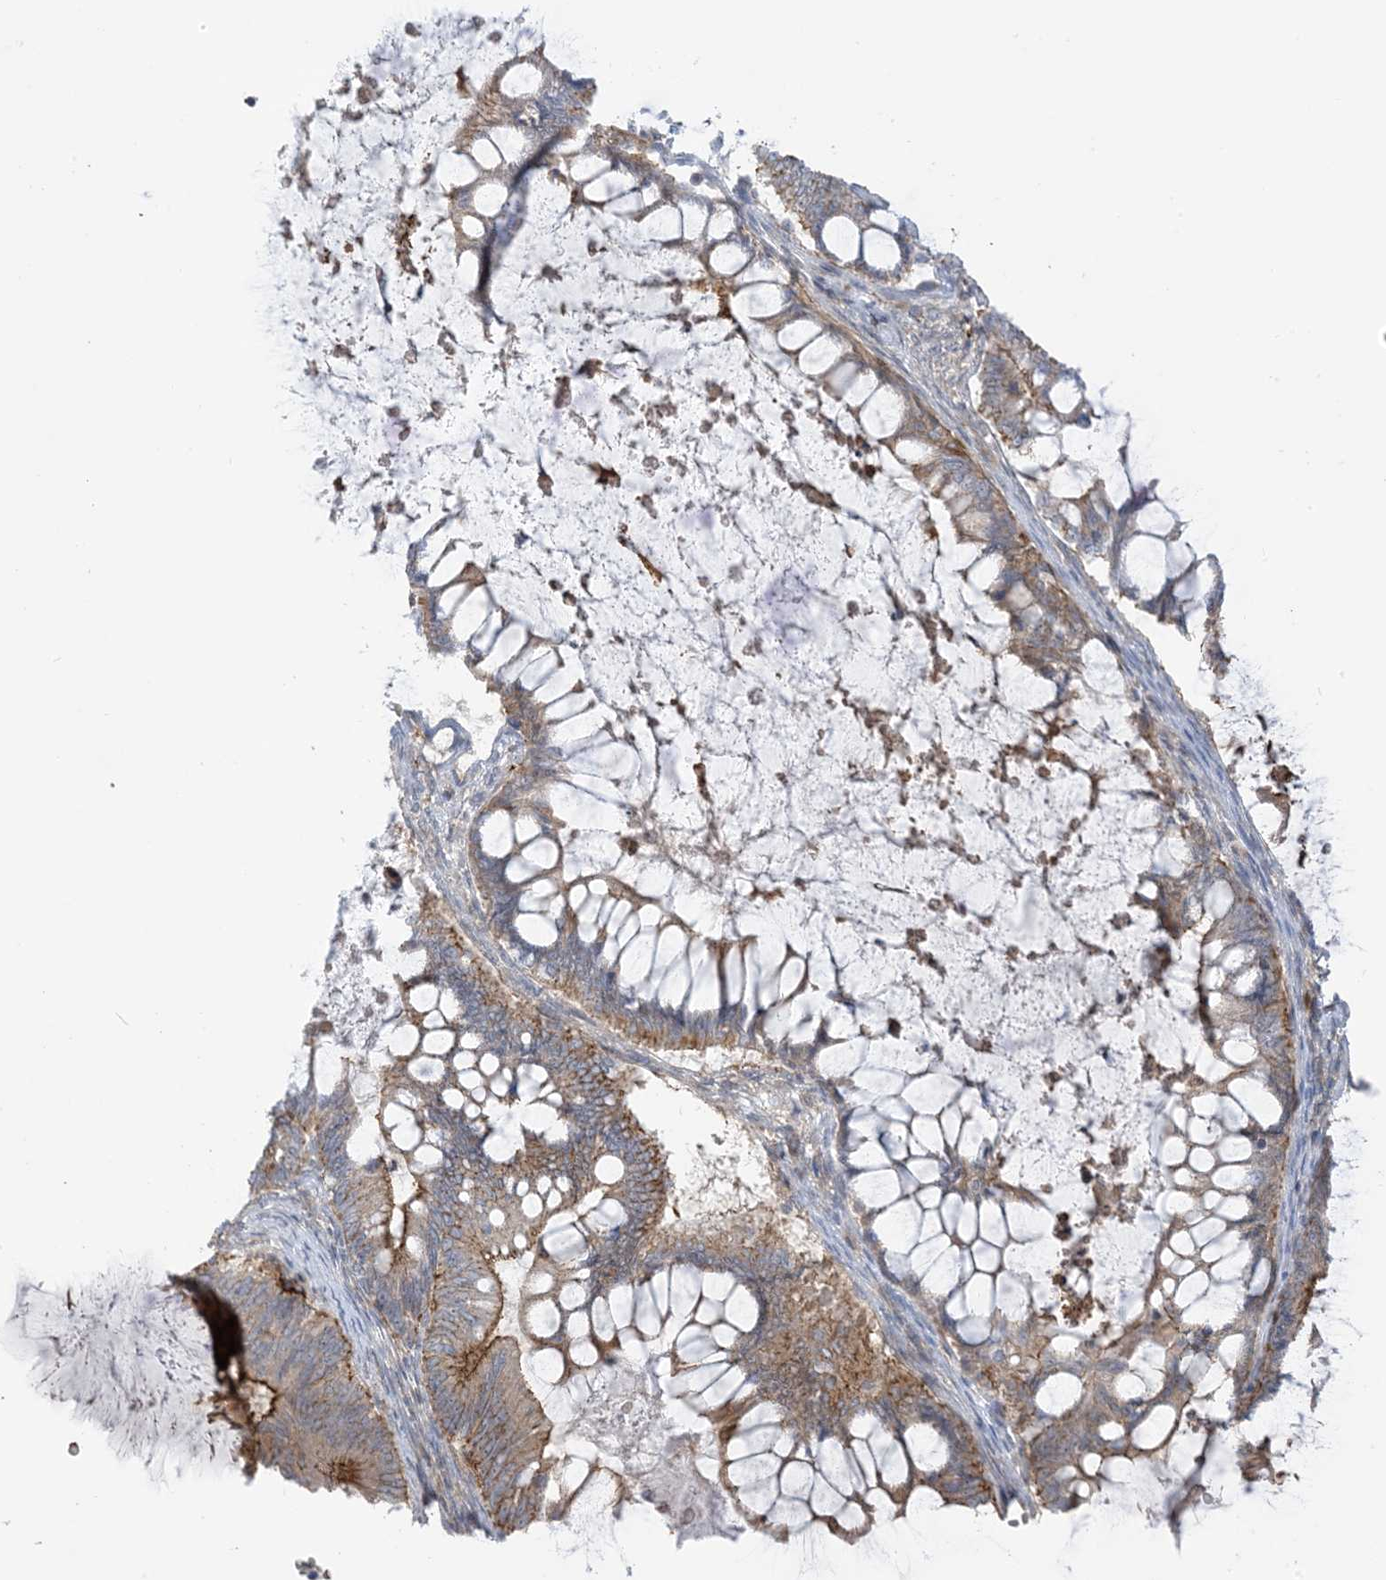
{"staining": {"intensity": "moderate", "quantity": "25%-75%", "location": "cytoplasmic/membranous"}, "tissue": "ovarian cancer", "cell_type": "Tumor cells", "image_type": "cancer", "snomed": [{"axis": "morphology", "description": "Cystadenocarcinoma, mucinous, NOS"}, {"axis": "topography", "description": "Ovary"}], "caption": "Immunohistochemical staining of ovarian cancer exhibits medium levels of moderate cytoplasmic/membranous staining in about 25%-75% of tumor cells.", "gene": "ICMT", "patient": {"sex": "female", "age": 61}}